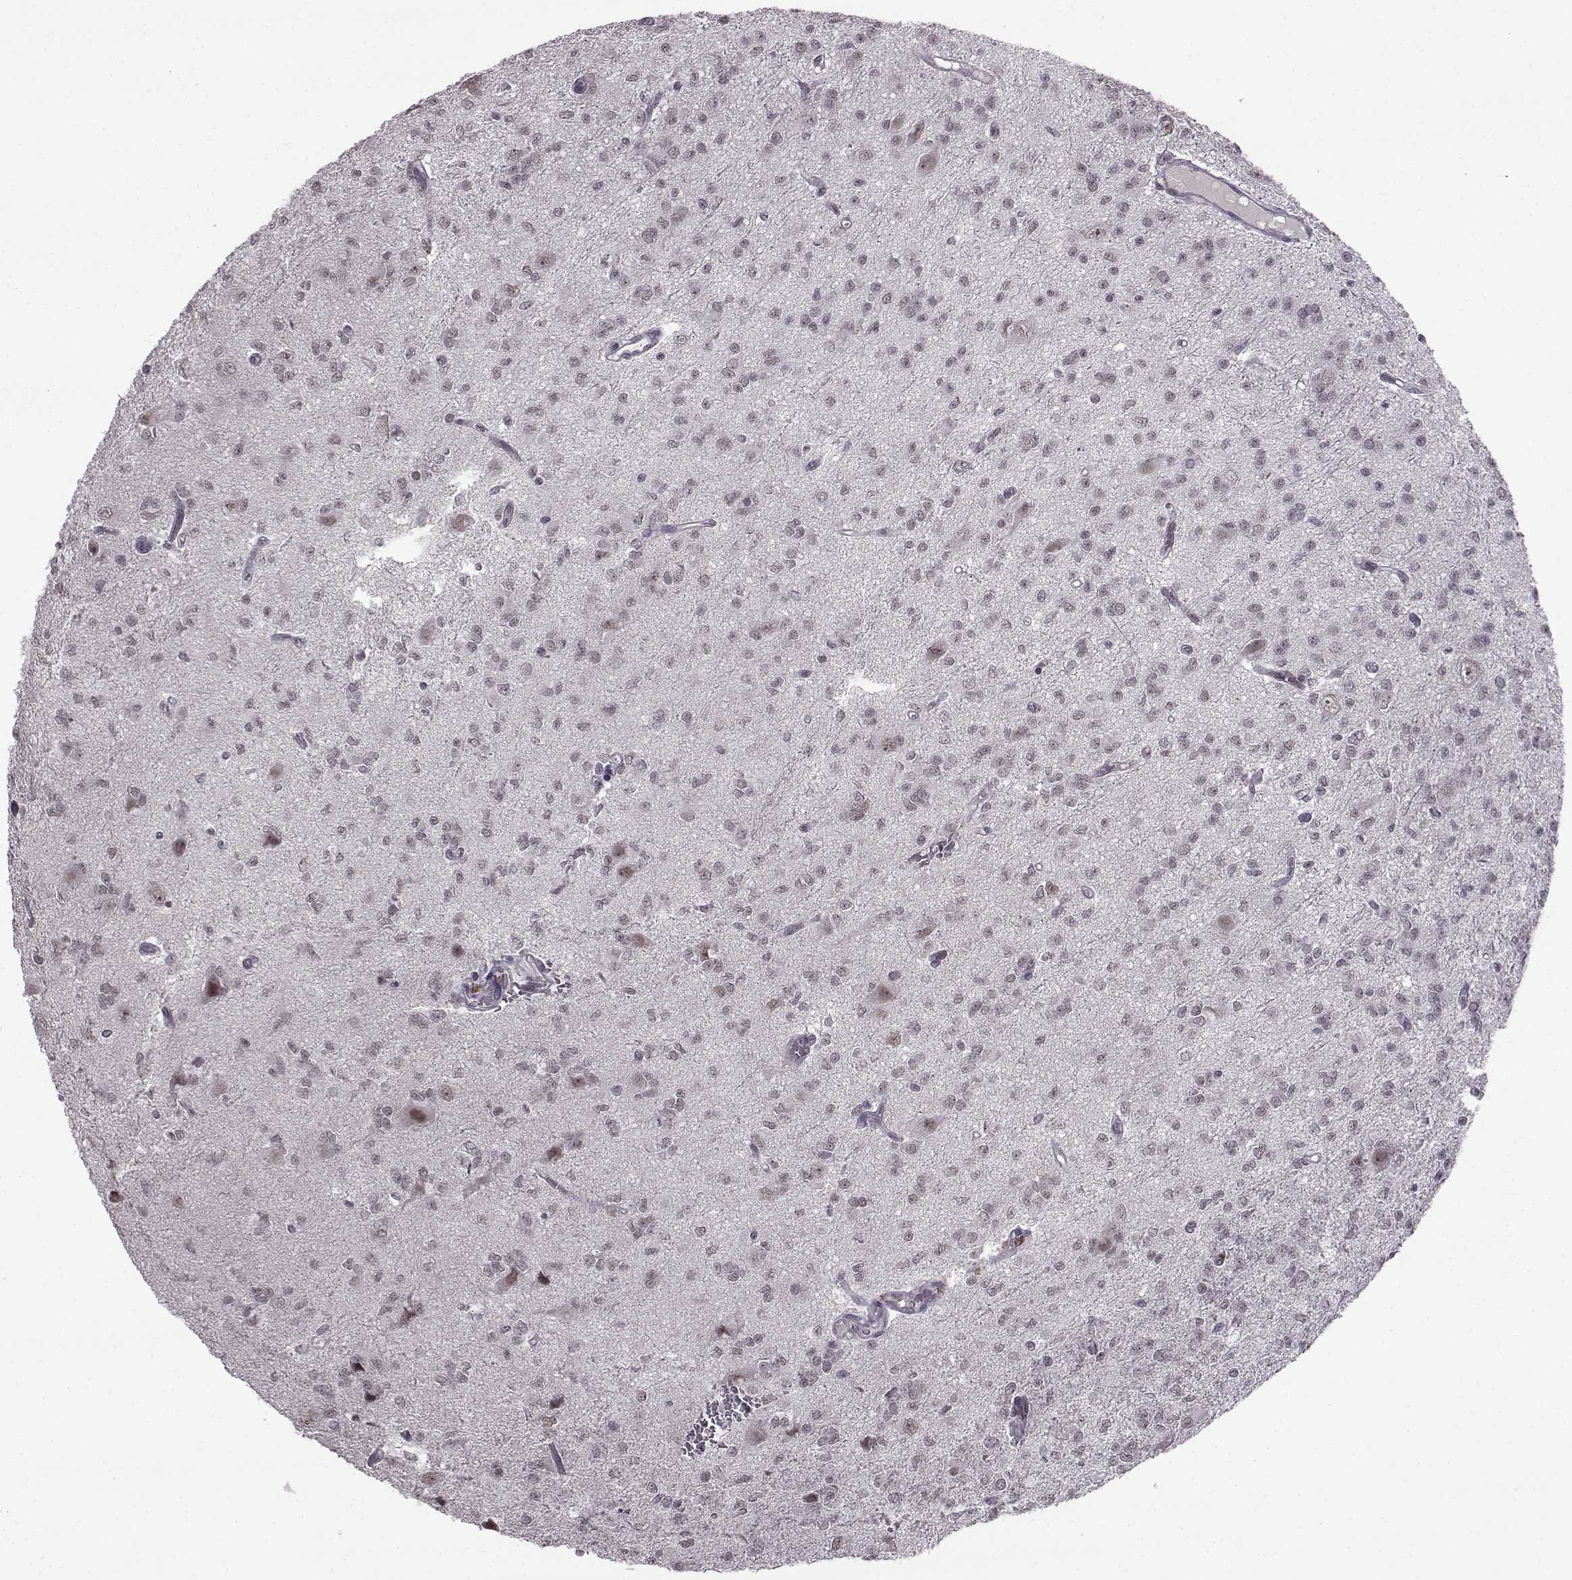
{"staining": {"intensity": "negative", "quantity": "none", "location": "none"}, "tissue": "glioma", "cell_type": "Tumor cells", "image_type": "cancer", "snomed": [{"axis": "morphology", "description": "Glioma, malignant, Low grade"}, {"axis": "topography", "description": "Brain"}], "caption": "High magnification brightfield microscopy of malignant glioma (low-grade) stained with DAB (brown) and counterstained with hematoxylin (blue): tumor cells show no significant expression. The staining was performed using DAB (3,3'-diaminobenzidine) to visualize the protein expression in brown, while the nuclei were stained in blue with hematoxylin (Magnification: 20x).", "gene": "SLC28A2", "patient": {"sex": "male", "age": 27}}